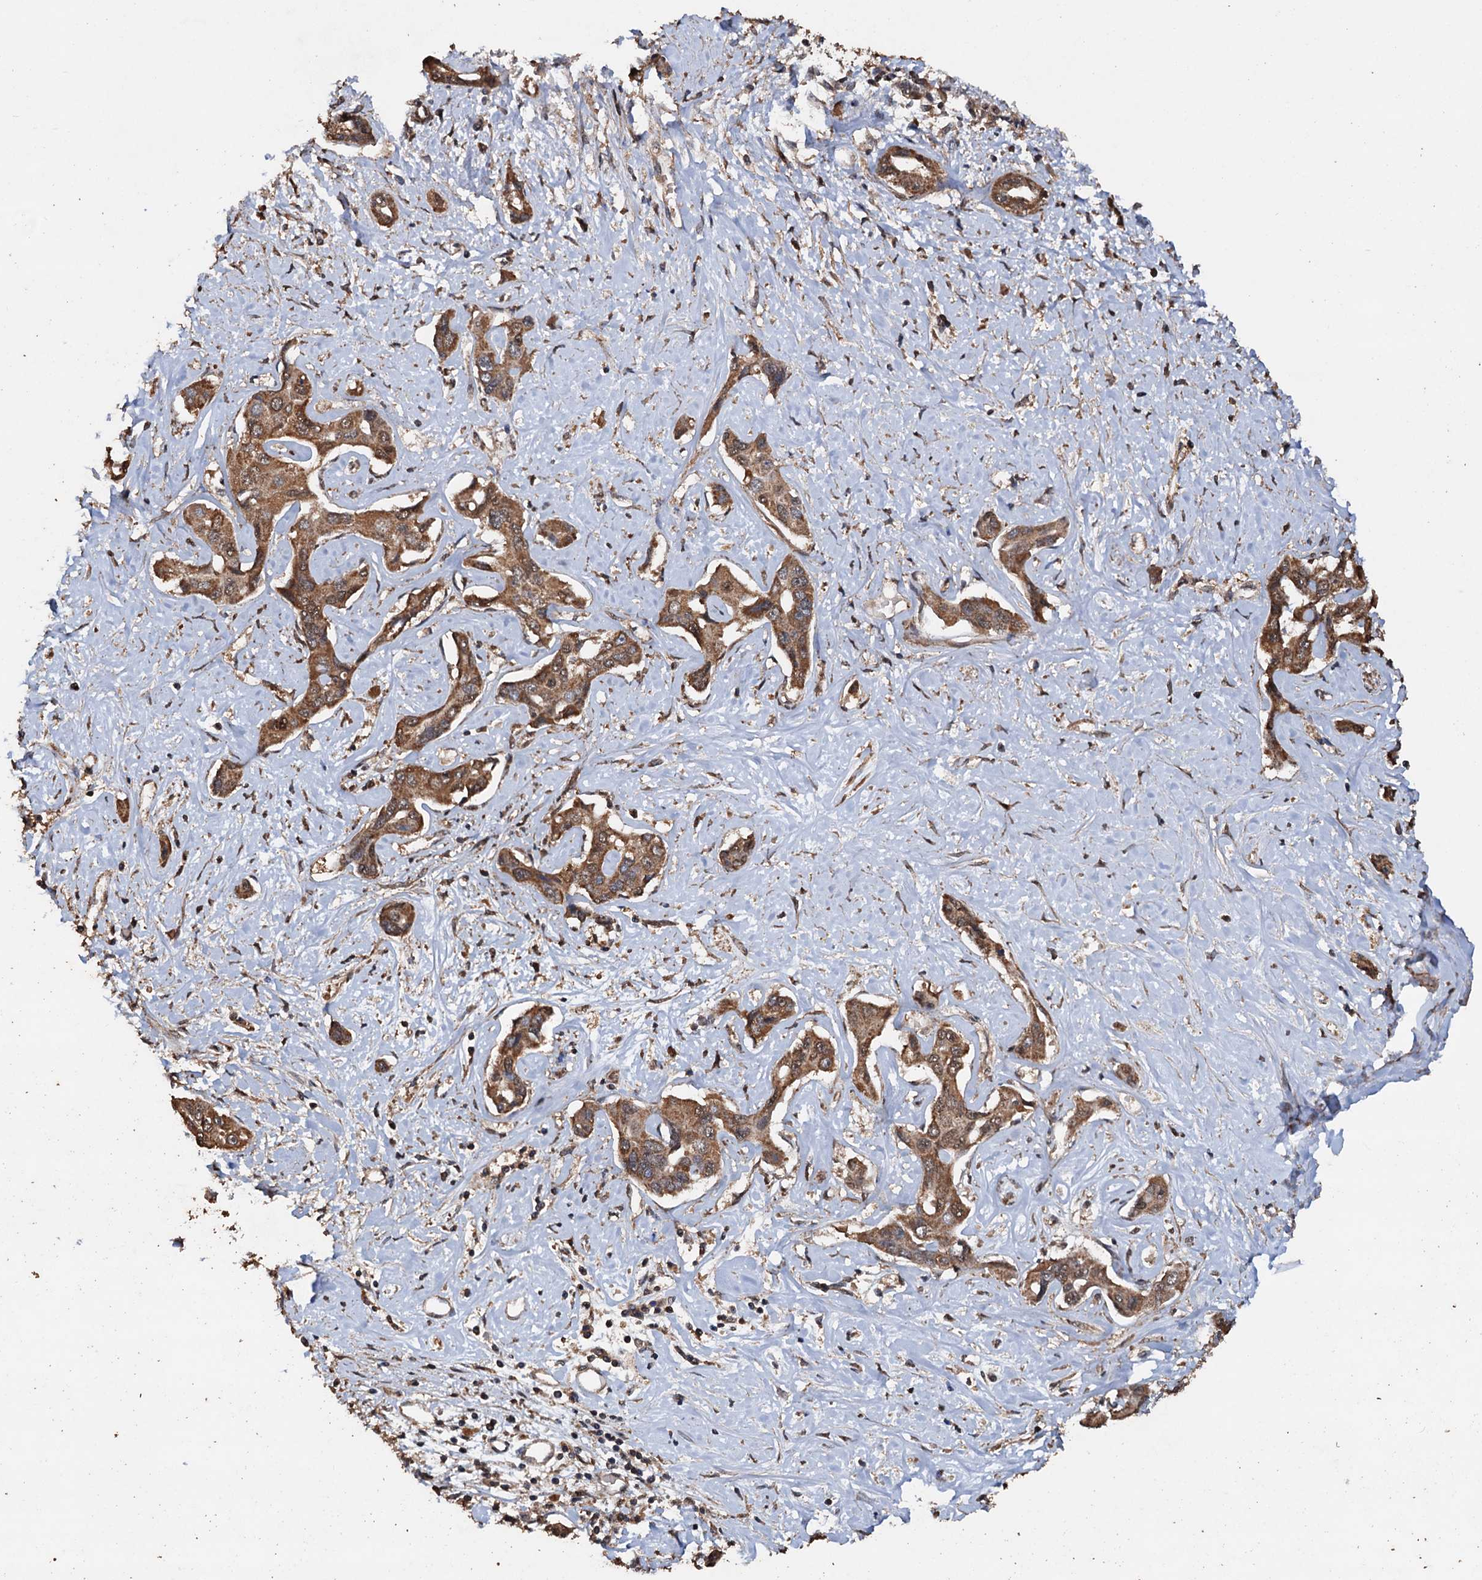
{"staining": {"intensity": "moderate", "quantity": ">75%", "location": "cytoplasmic/membranous,nuclear"}, "tissue": "liver cancer", "cell_type": "Tumor cells", "image_type": "cancer", "snomed": [{"axis": "morphology", "description": "Cholangiocarcinoma"}, {"axis": "topography", "description": "Liver"}], "caption": "This is an image of immunohistochemistry staining of liver cancer (cholangiocarcinoma), which shows moderate positivity in the cytoplasmic/membranous and nuclear of tumor cells.", "gene": "PSMD9", "patient": {"sex": "male", "age": 59}}